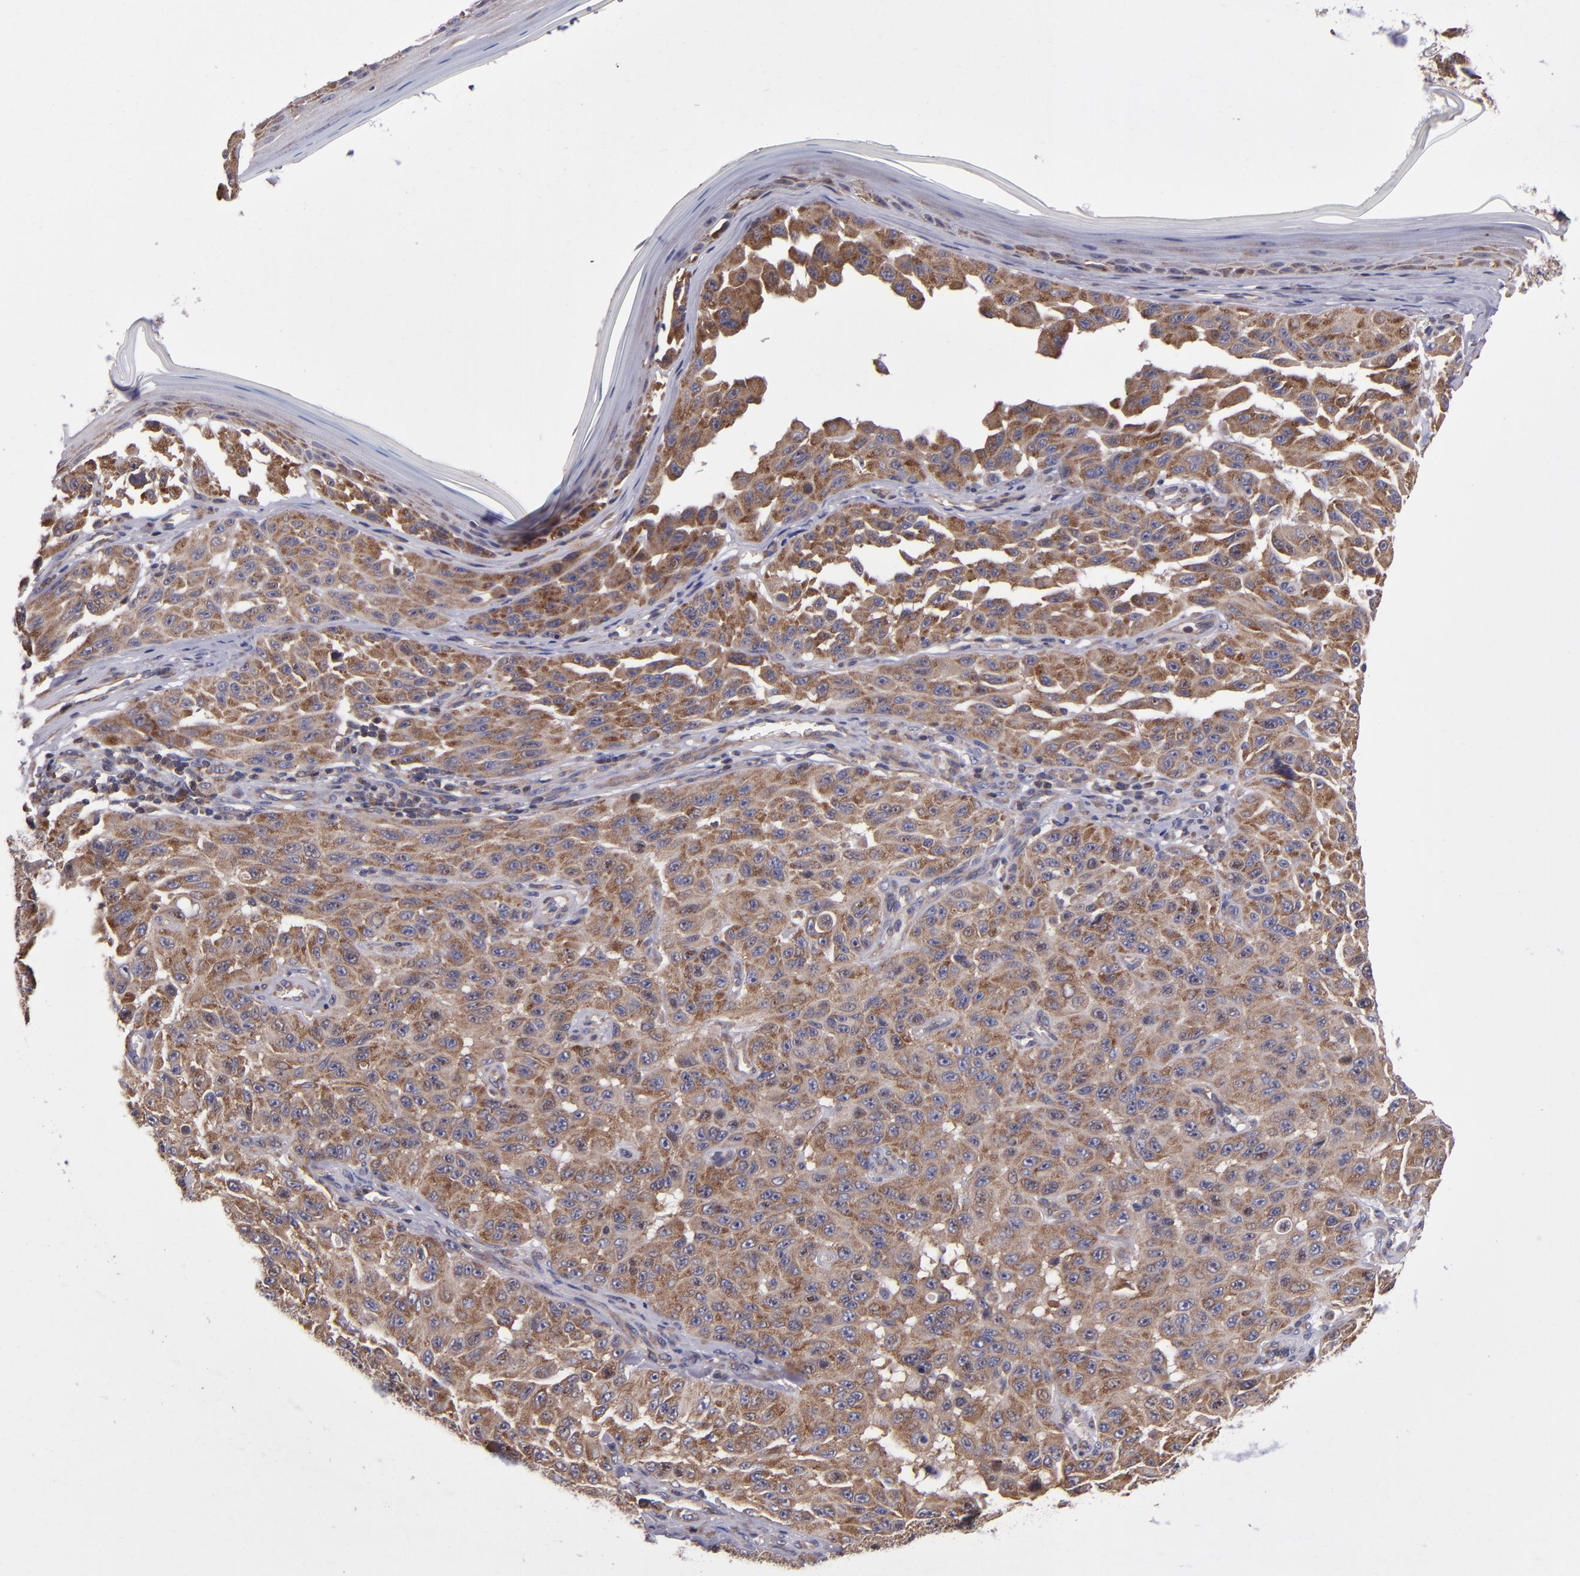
{"staining": {"intensity": "moderate", "quantity": ">75%", "location": "cytoplasmic/membranous"}, "tissue": "melanoma", "cell_type": "Tumor cells", "image_type": "cancer", "snomed": [{"axis": "morphology", "description": "Malignant melanoma, NOS"}, {"axis": "topography", "description": "Skin"}], "caption": "Tumor cells reveal moderate cytoplasmic/membranous expression in approximately >75% of cells in melanoma.", "gene": "EIF4ENIF1", "patient": {"sex": "male", "age": 30}}